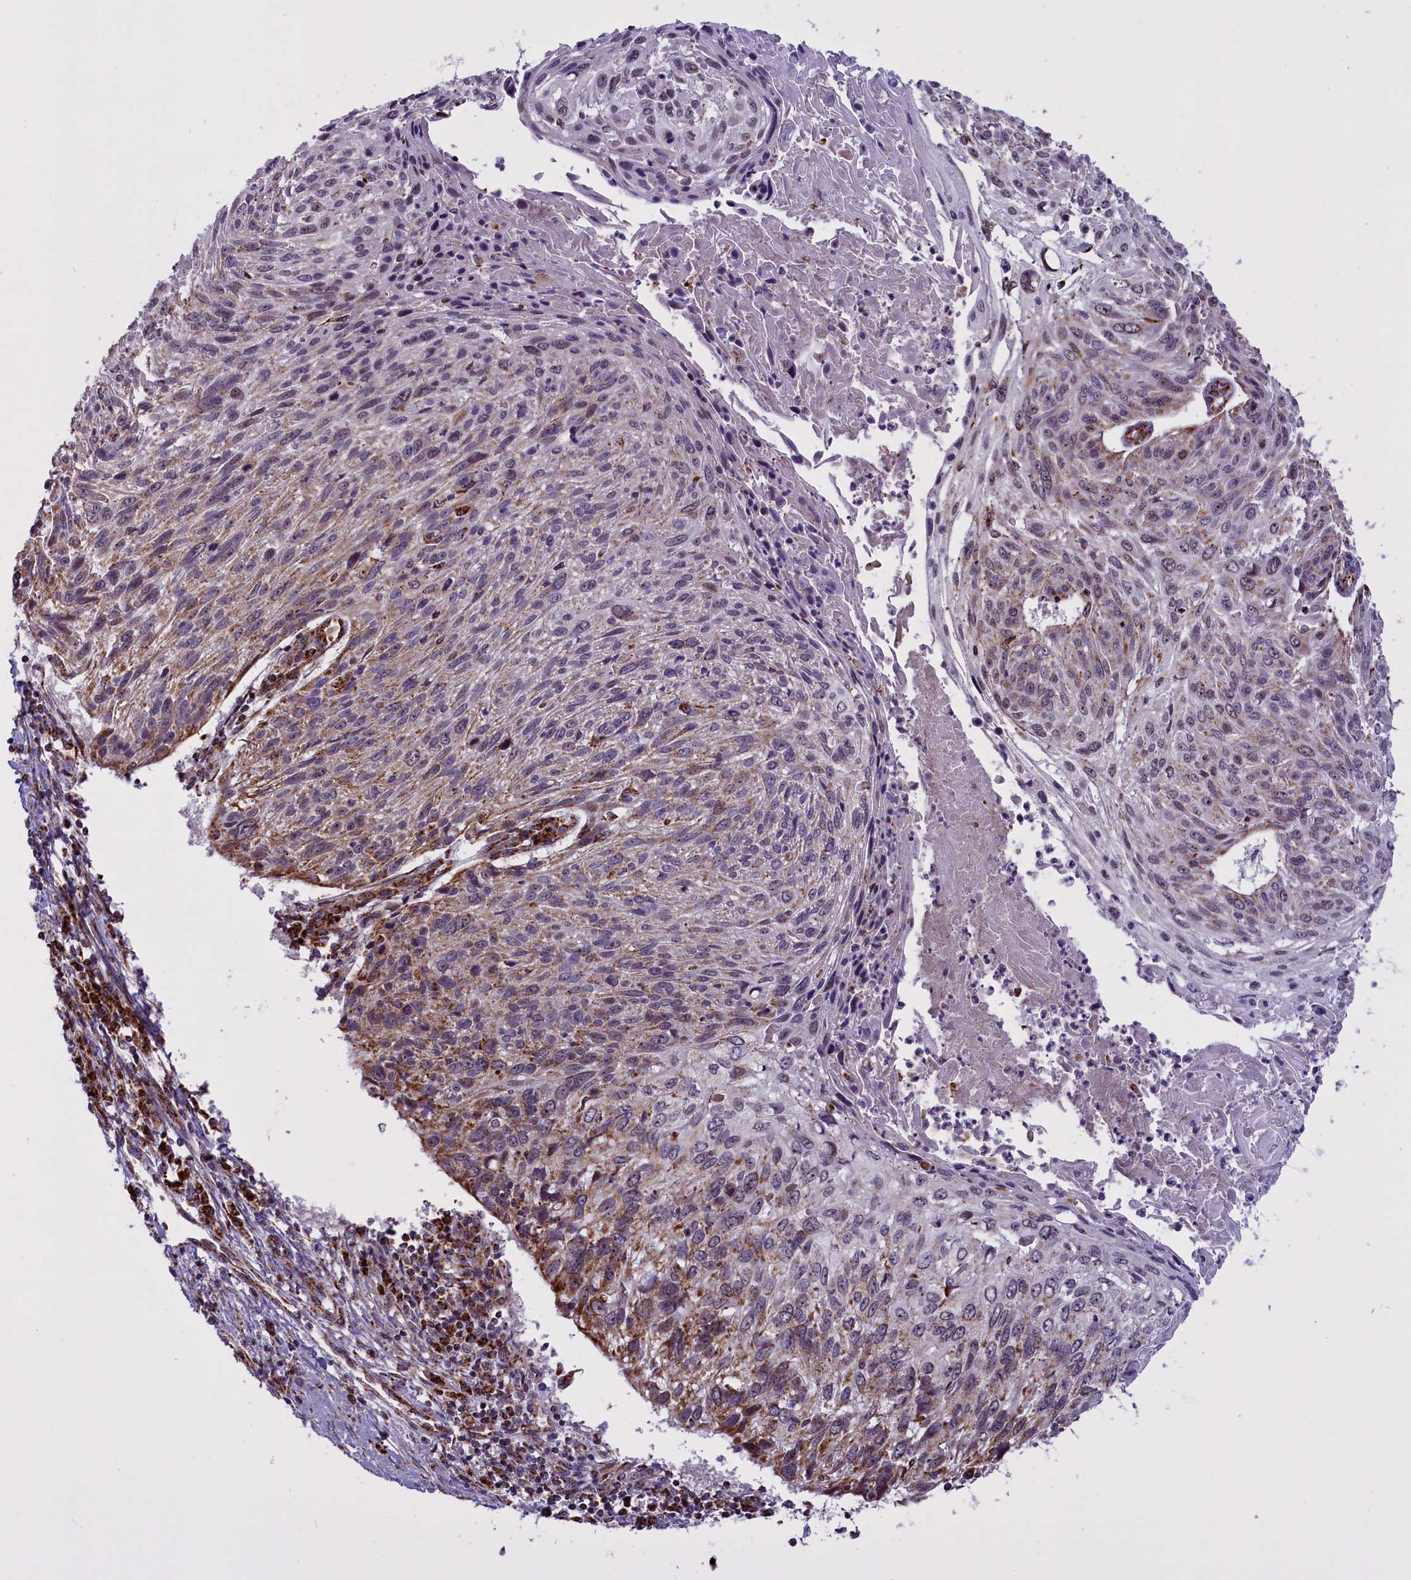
{"staining": {"intensity": "moderate", "quantity": "<25%", "location": "cytoplasmic/membranous"}, "tissue": "cervical cancer", "cell_type": "Tumor cells", "image_type": "cancer", "snomed": [{"axis": "morphology", "description": "Squamous cell carcinoma, NOS"}, {"axis": "topography", "description": "Cervix"}], "caption": "Human squamous cell carcinoma (cervical) stained with a brown dye displays moderate cytoplasmic/membranous positive expression in approximately <25% of tumor cells.", "gene": "NDUFS5", "patient": {"sex": "female", "age": 51}}